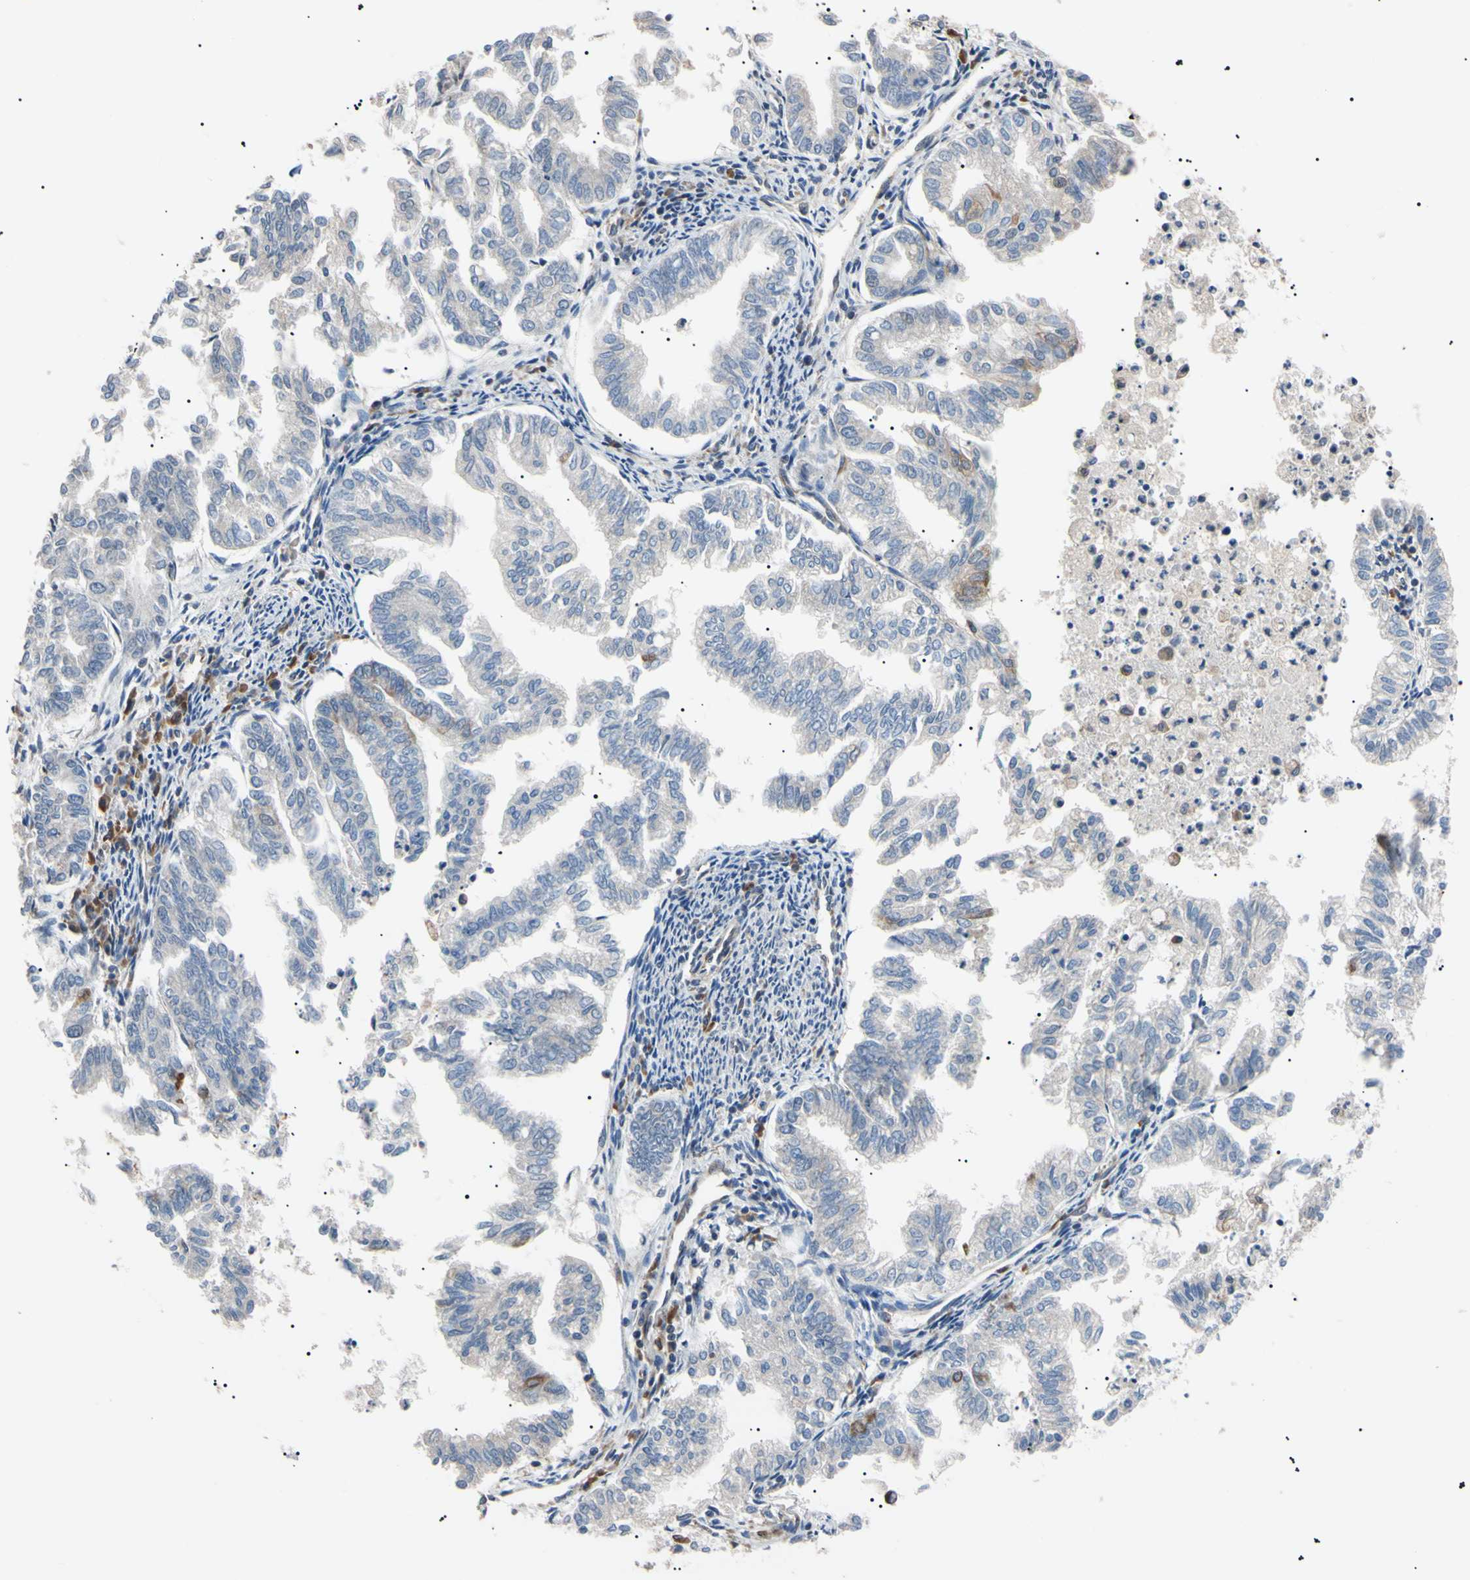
{"staining": {"intensity": "weak", "quantity": "<25%", "location": "cytoplasmic/membranous"}, "tissue": "endometrial cancer", "cell_type": "Tumor cells", "image_type": "cancer", "snomed": [{"axis": "morphology", "description": "Necrosis, NOS"}, {"axis": "morphology", "description": "Adenocarcinoma, NOS"}, {"axis": "topography", "description": "Endometrium"}], "caption": "This is an immunohistochemistry (IHC) micrograph of human endometrial cancer. There is no staining in tumor cells.", "gene": "VAPA", "patient": {"sex": "female", "age": 79}}